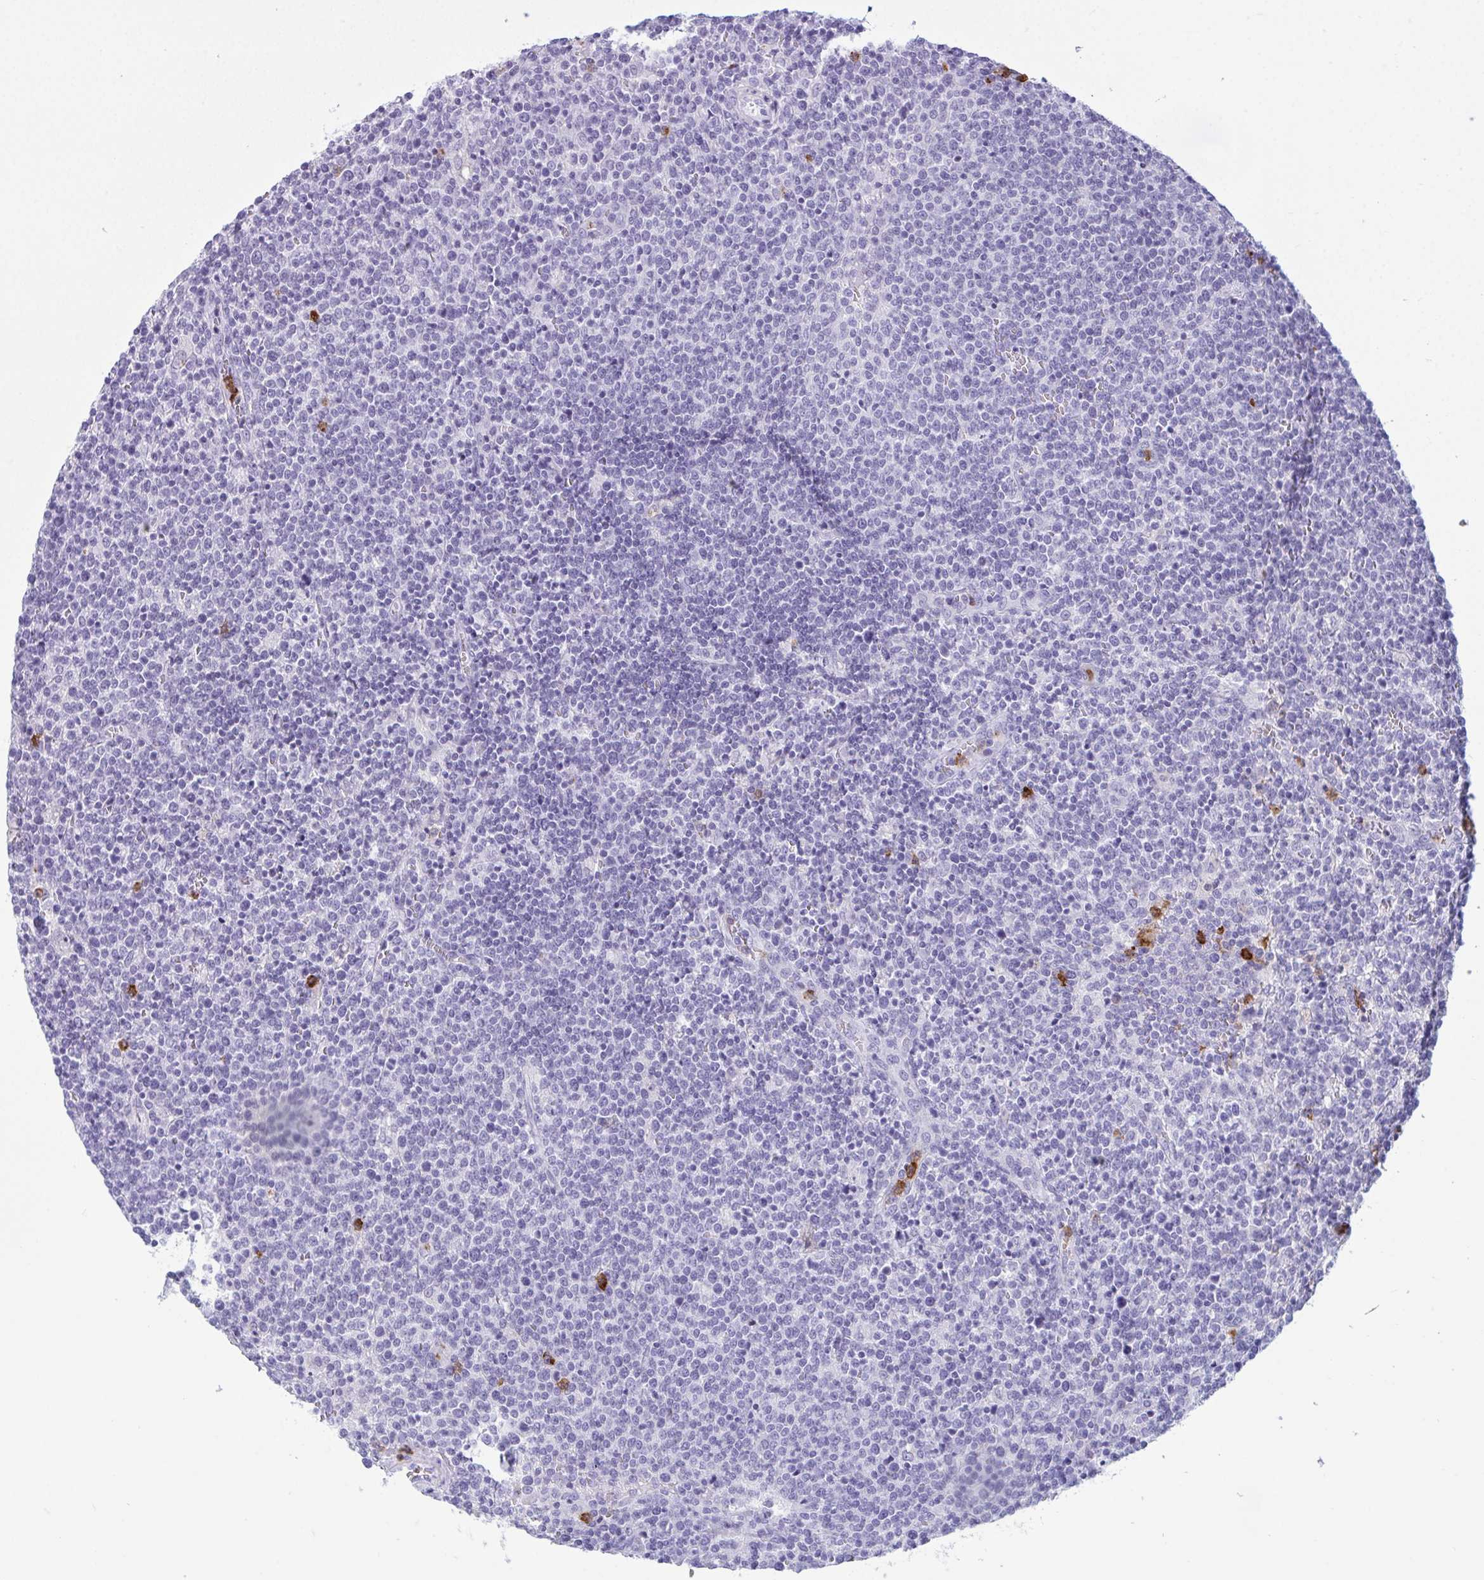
{"staining": {"intensity": "negative", "quantity": "none", "location": "none"}, "tissue": "lymphoma", "cell_type": "Tumor cells", "image_type": "cancer", "snomed": [{"axis": "morphology", "description": "Malignant lymphoma, non-Hodgkin's type, High grade"}, {"axis": "topography", "description": "Lymph node"}], "caption": "DAB (3,3'-diaminobenzidine) immunohistochemical staining of high-grade malignant lymphoma, non-Hodgkin's type reveals no significant expression in tumor cells.", "gene": "ARHGAP42", "patient": {"sex": "male", "age": 61}}